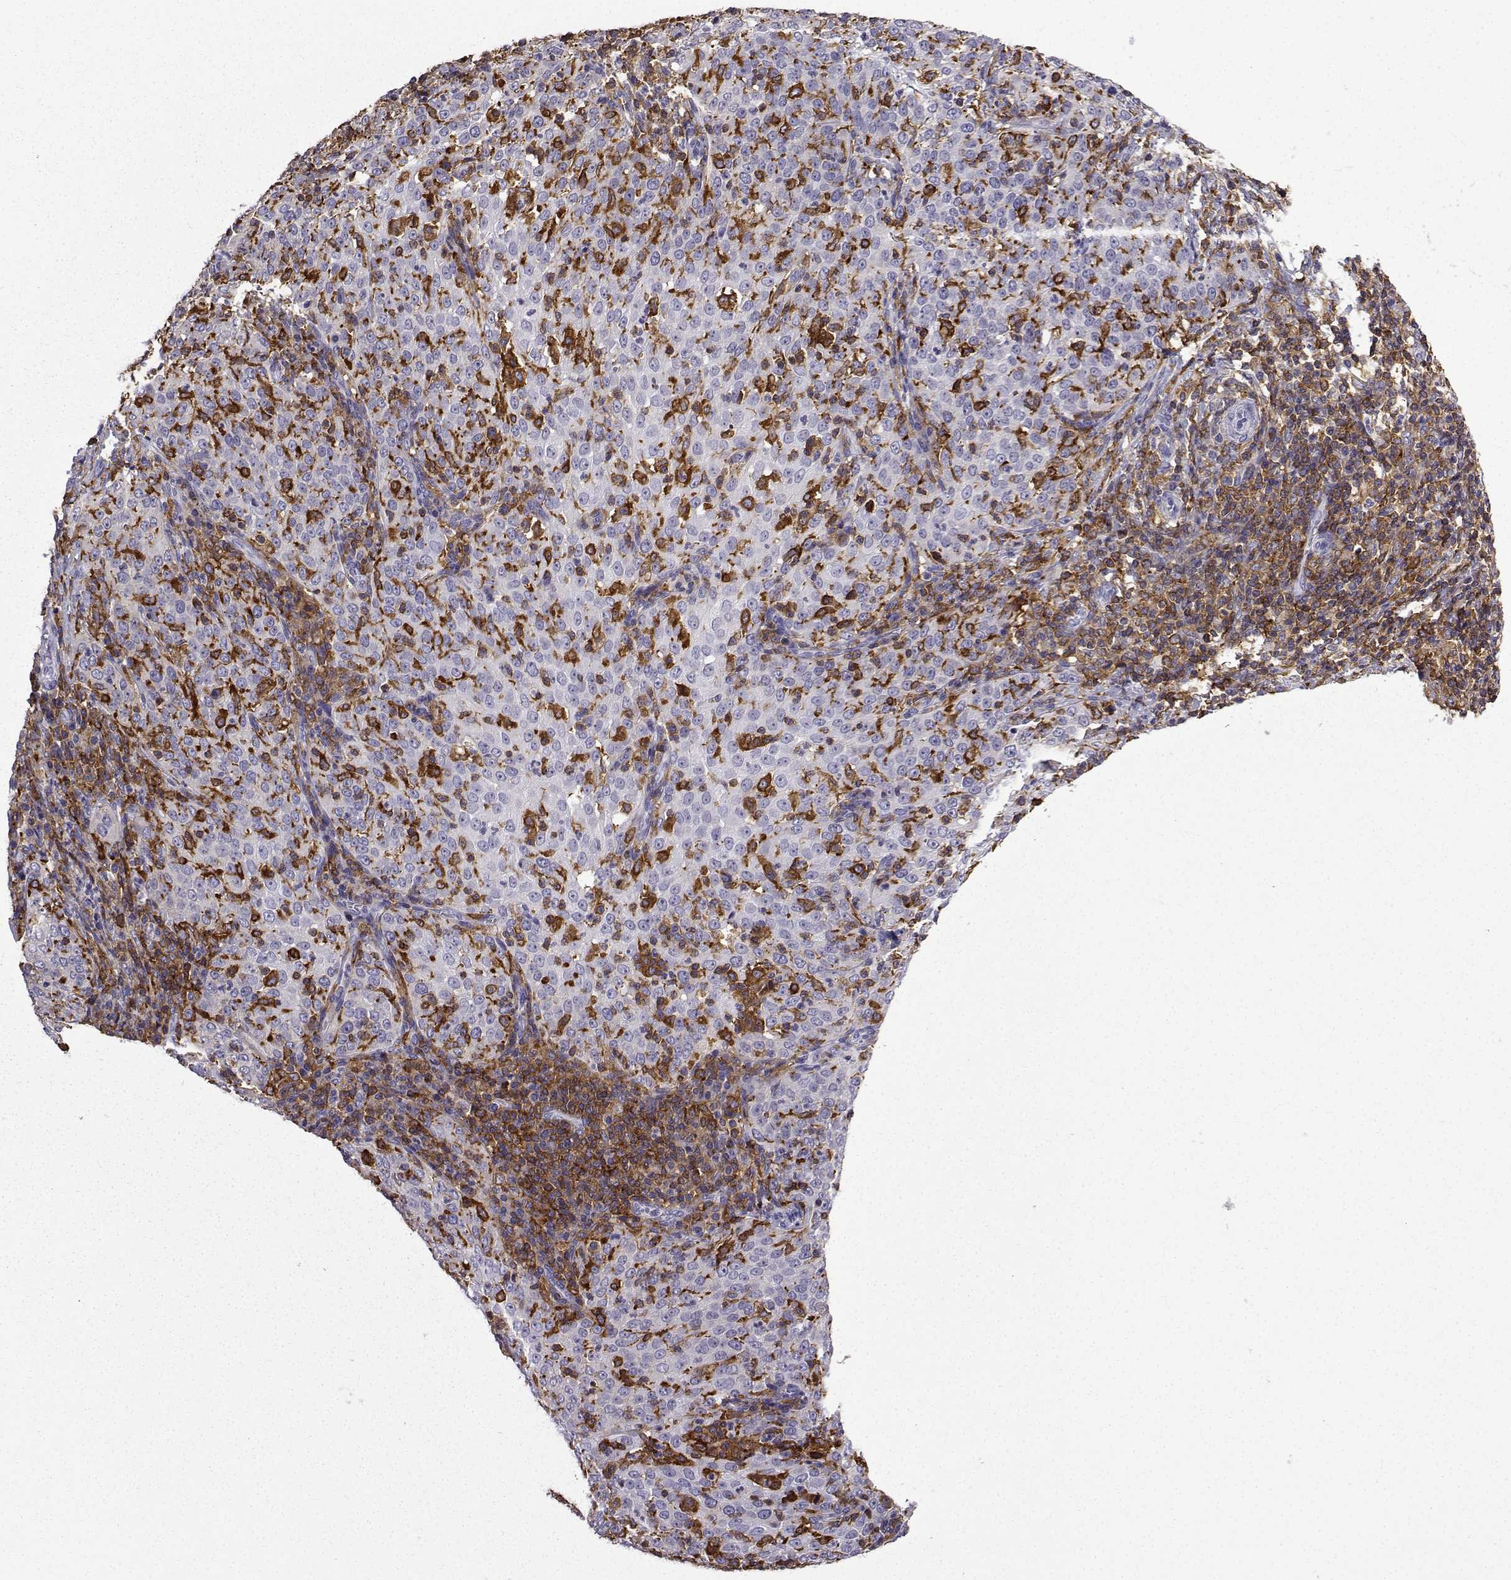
{"staining": {"intensity": "negative", "quantity": "none", "location": "none"}, "tissue": "cervical cancer", "cell_type": "Tumor cells", "image_type": "cancer", "snomed": [{"axis": "morphology", "description": "Squamous cell carcinoma, NOS"}, {"axis": "topography", "description": "Cervix"}], "caption": "Human squamous cell carcinoma (cervical) stained for a protein using immunohistochemistry (IHC) demonstrates no positivity in tumor cells.", "gene": "DOCK10", "patient": {"sex": "female", "age": 51}}